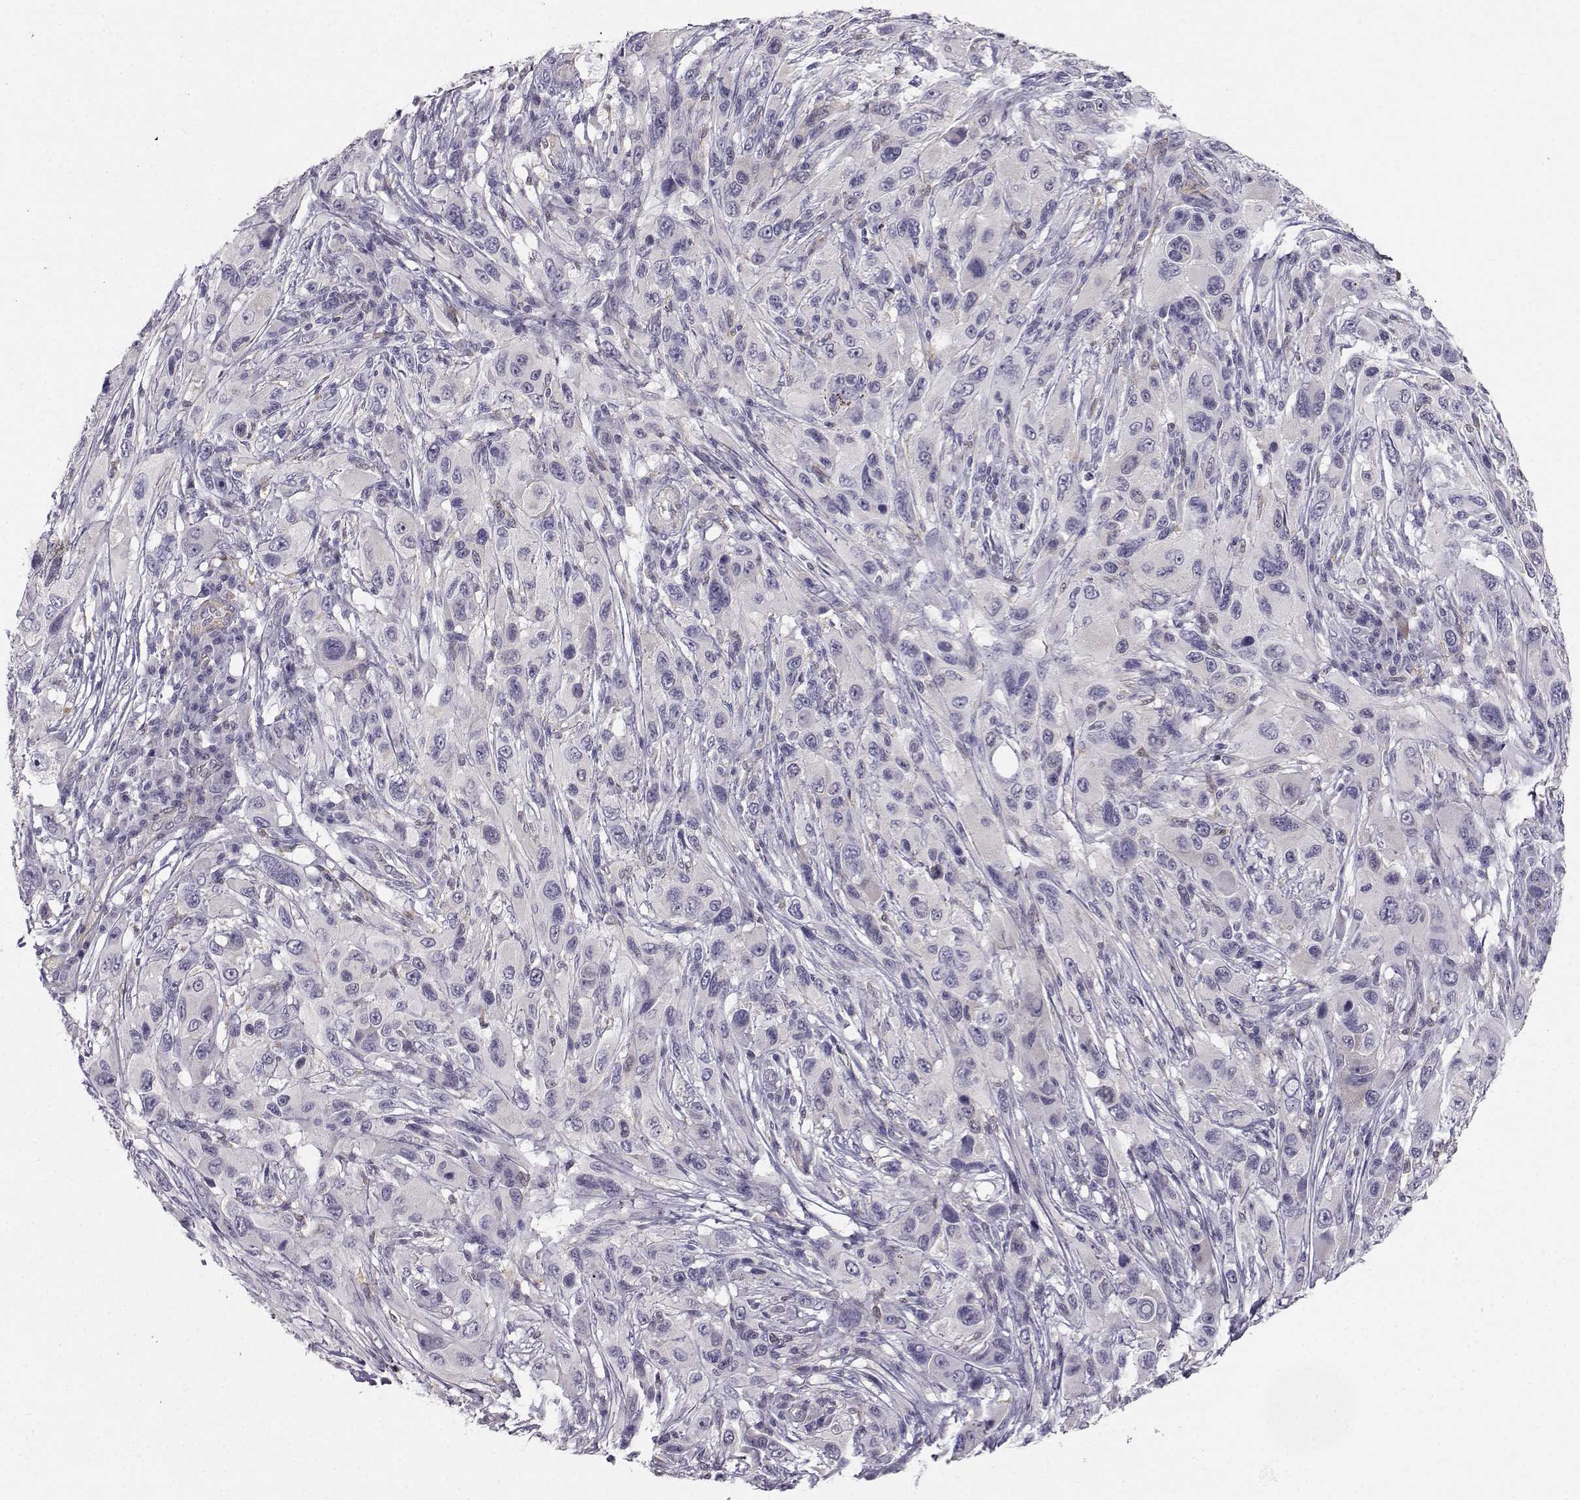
{"staining": {"intensity": "negative", "quantity": "none", "location": "none"}, "tissue": "melanoma", "cell_type": "Tumor cells", "image_type": "cancer", "snomed": [{"axis": "morphology", "description": "Malignant melanoma, NOS"}, {"axis": "topography", "description": "Skin"}], "caption": "The photomicrograph displays no staining of tumor cells in melanoma.", "gene": "PGM5", "patient": {"sex": "male", "age": 53}}